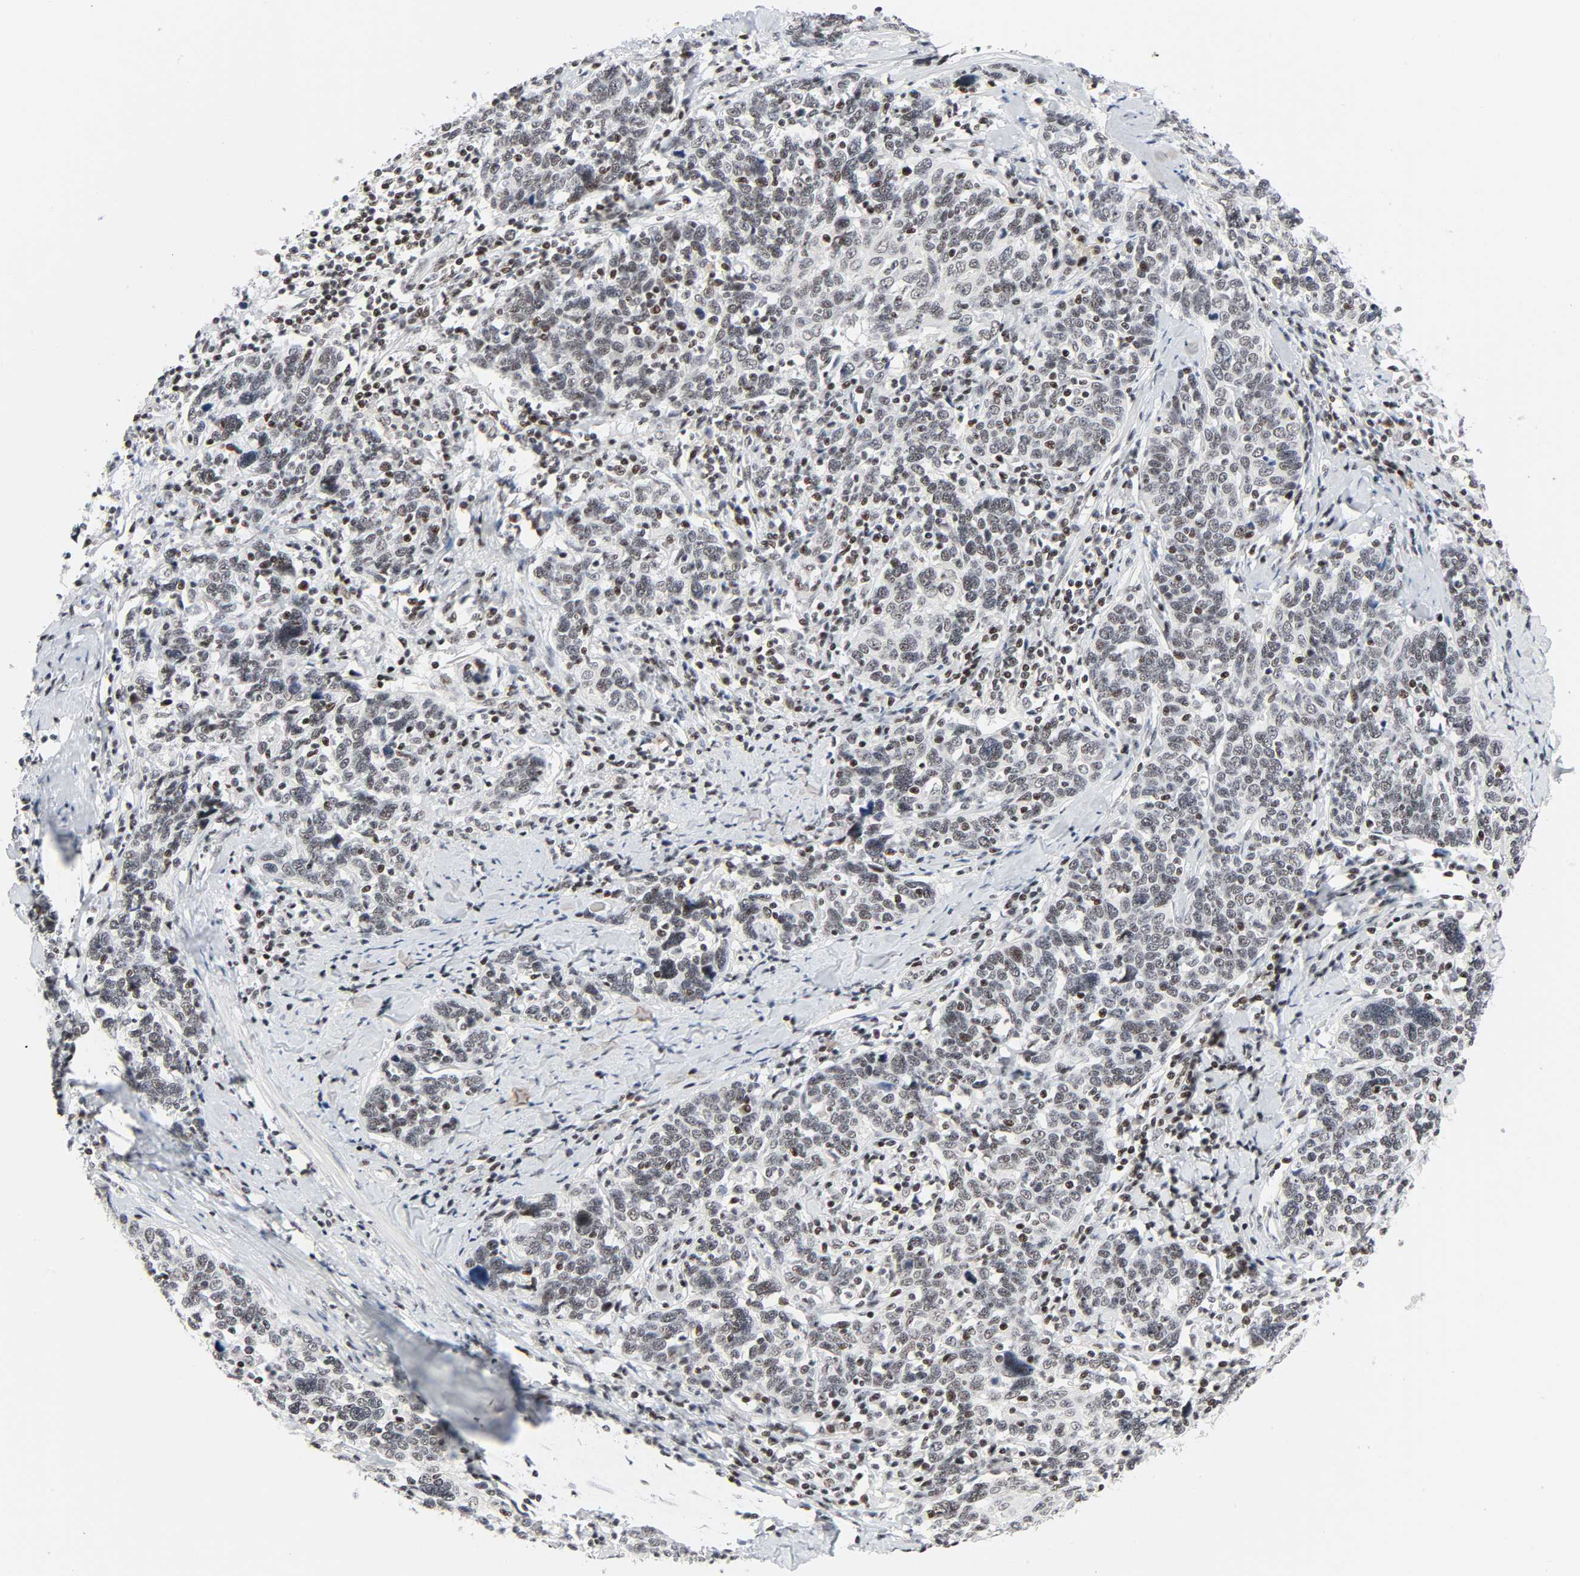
{"staining": {"intensity": "weak", "quantity": "25%-75%", "location": "nuclear"}, "tissue": "cervical cancer", "cell_type": "Tumor cells", "image_type": "cancer", "snomed": [{"axis": "morphology", "description": "Squamous cell carcinoma, NOS"}, {"axis": "topography", "description": "Cervix"}], "caption": "Weak nuclear protein expression is appreciated in about 25%-75% of tumor cells in squamous cell carcinoma (cervical).", "gene": "GABPA", "patient": {"sex": "female", "age": 53}}